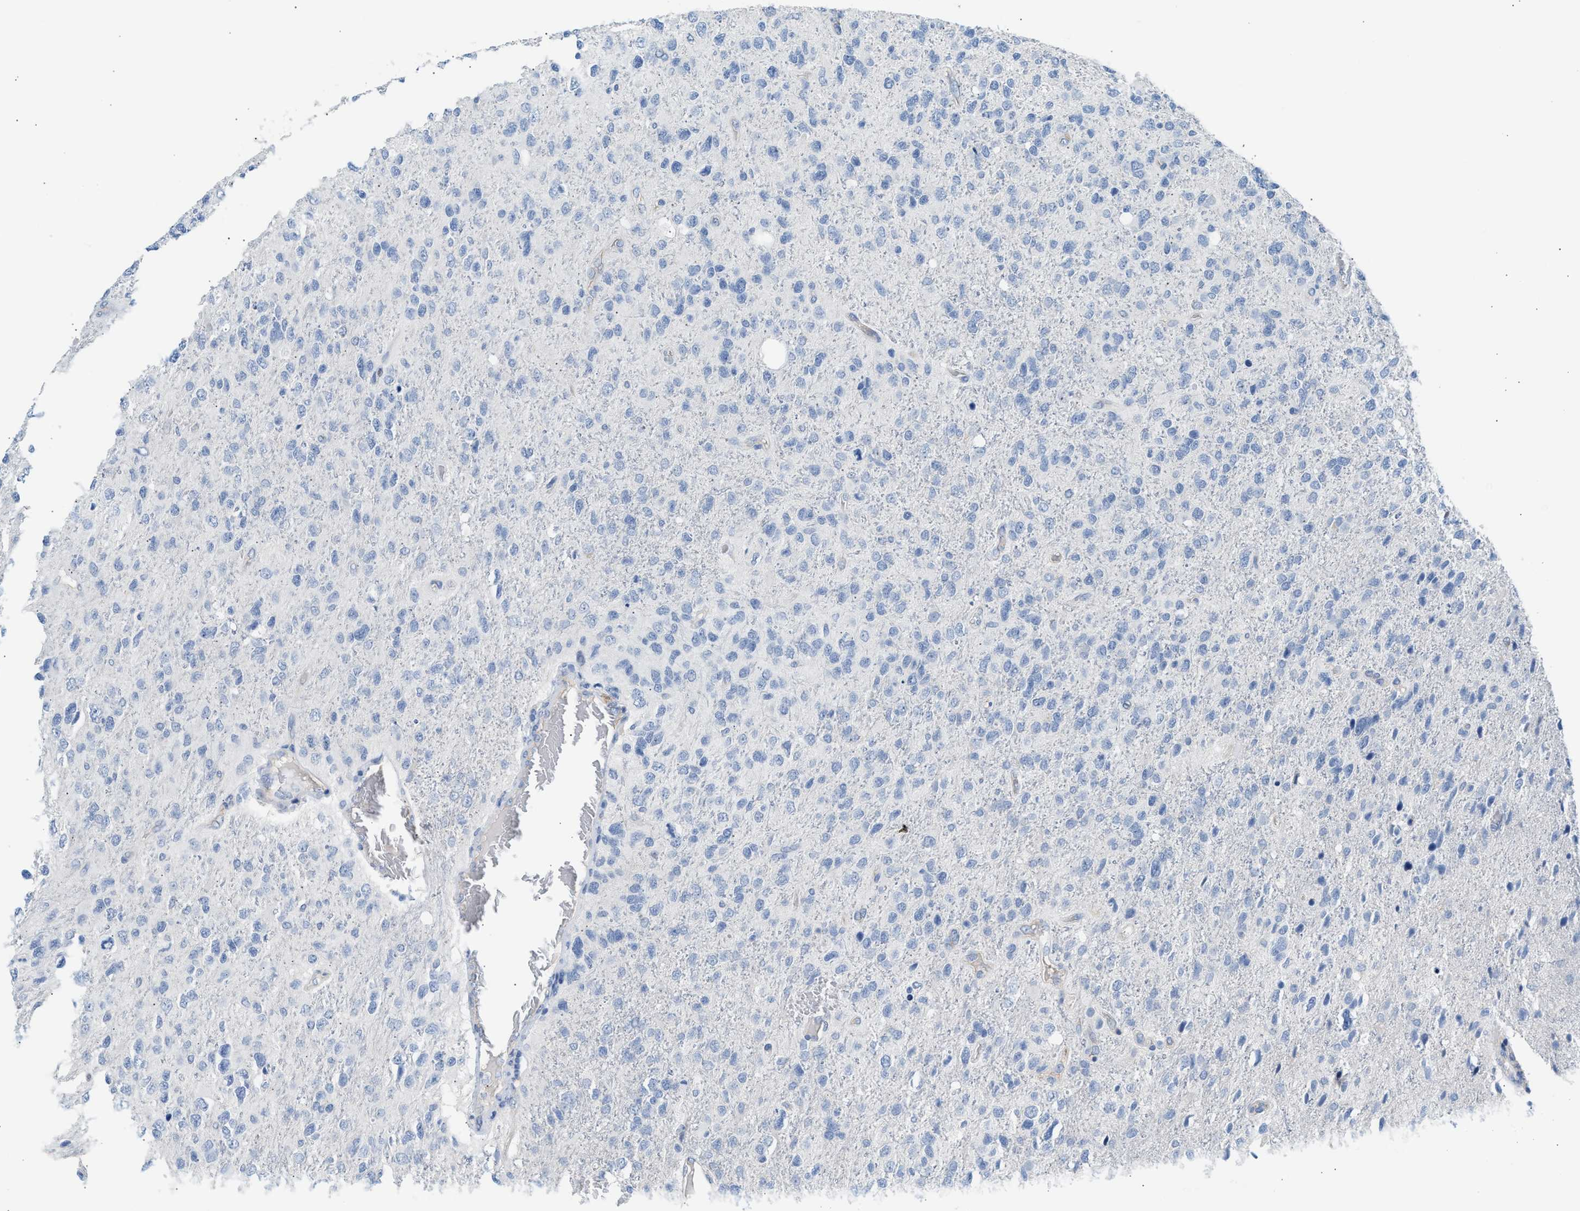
{"staining": {"intensity": "negative", "quantity": "none", "location": "none"}, "tissue": "glioma", "cell_type": "Tumor cells", "image_type": "cancer", "snomed": [{"axis": "morphology", "description": "Glioma, malignant, High grade"}, {"axis": "topography", "description": "Brain"}], "caption": "Immunohistochemical staining of glioma shows no significant staining in tumor cells.", "gene": "ERBB2", "patient": {"sex": "female", "age": 58}}